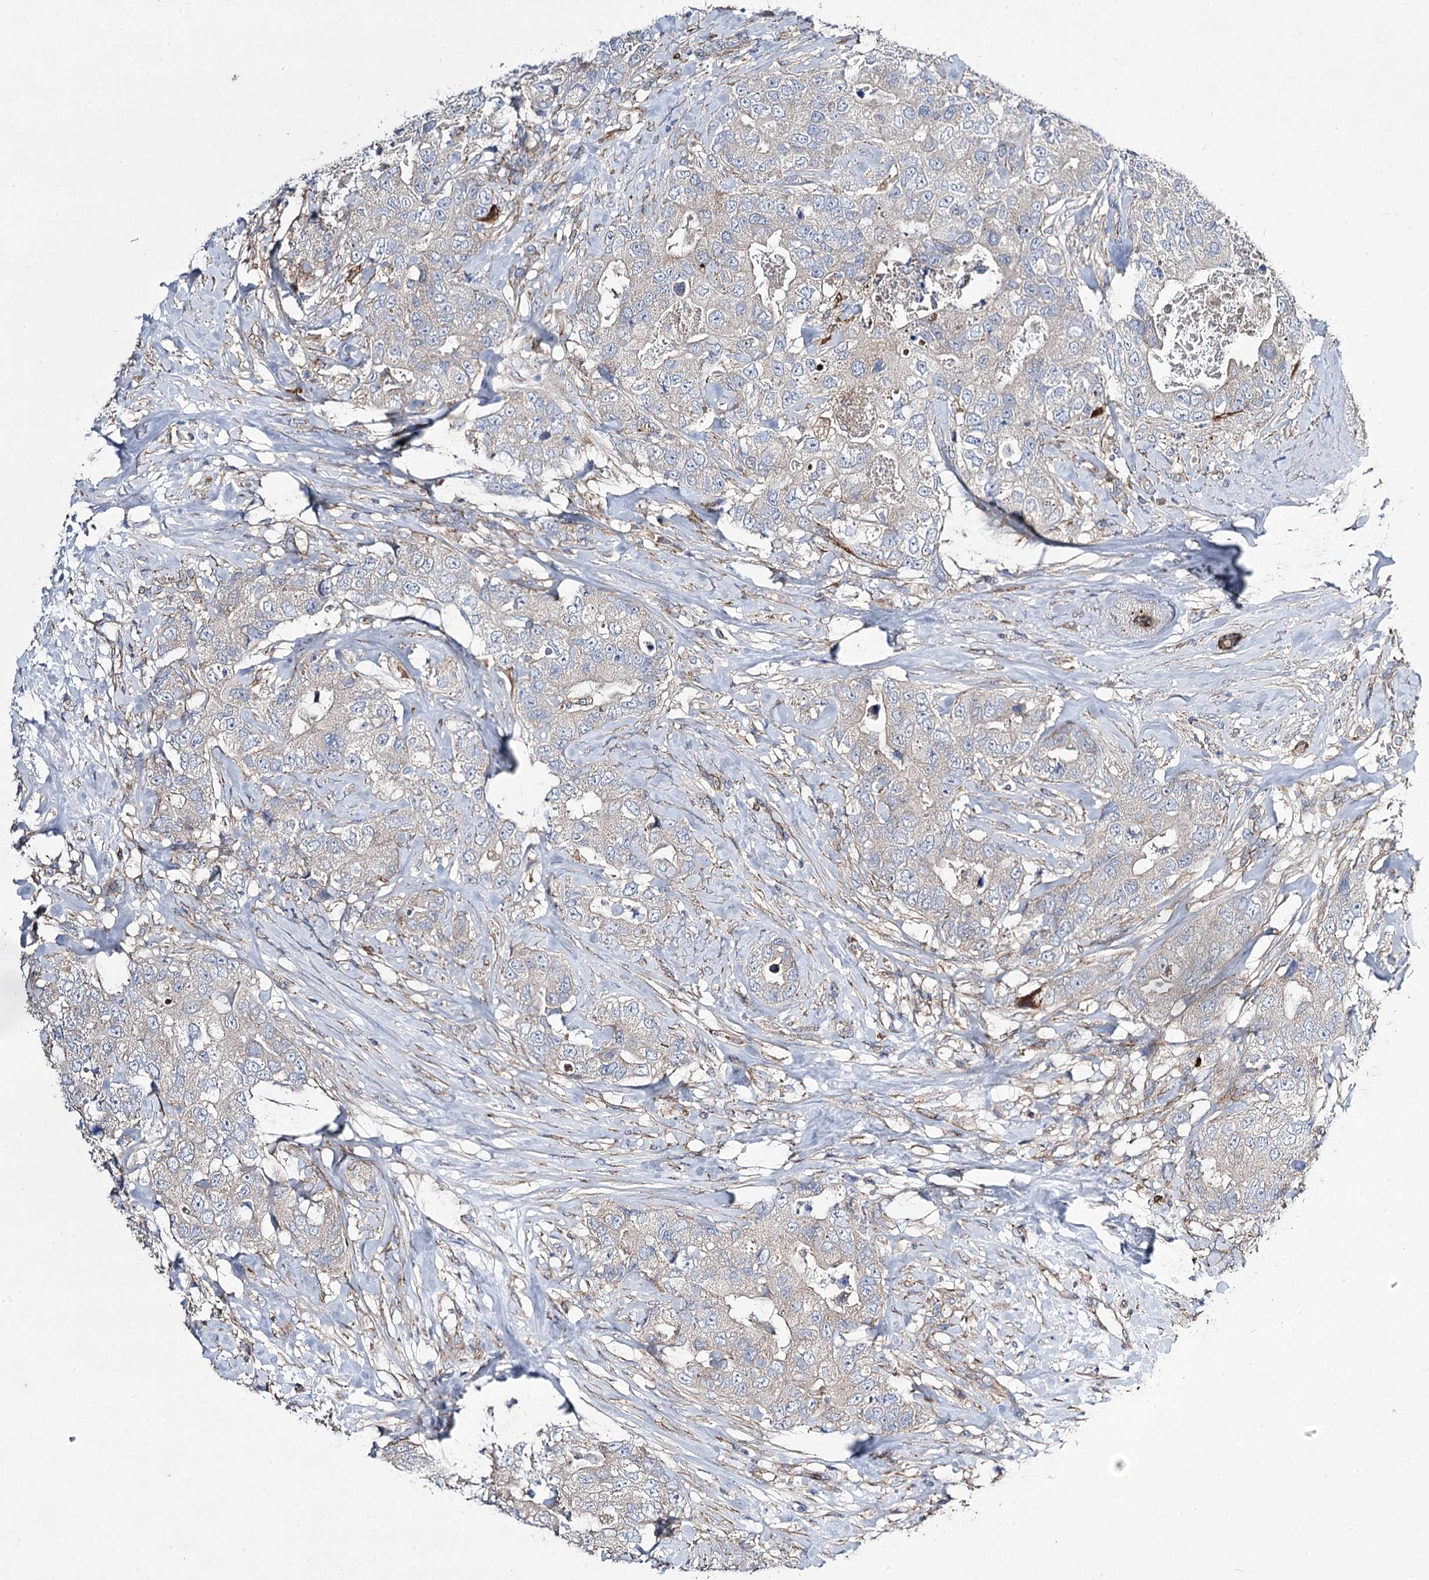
{"staining": {"intensity": "negative", "quantity": "none", "location": "none"}, "tissue": "breast cancer", "cell_type": "Tumor cells", "image_type": "cancer", "snomed": [{"axis": "morphology", "description": "Duct carcinoma"}, {"axis": "topography", "description": "Breast"}], "caption": "IHC micrograph of neoplastic tissue: breast cancer stained with DAB (3,3'-diaminobenzidine) shows no significant protein positivity in tumor cells.", "gene": "RMDN2", "patient": {"sex": "female", "age": 62}}